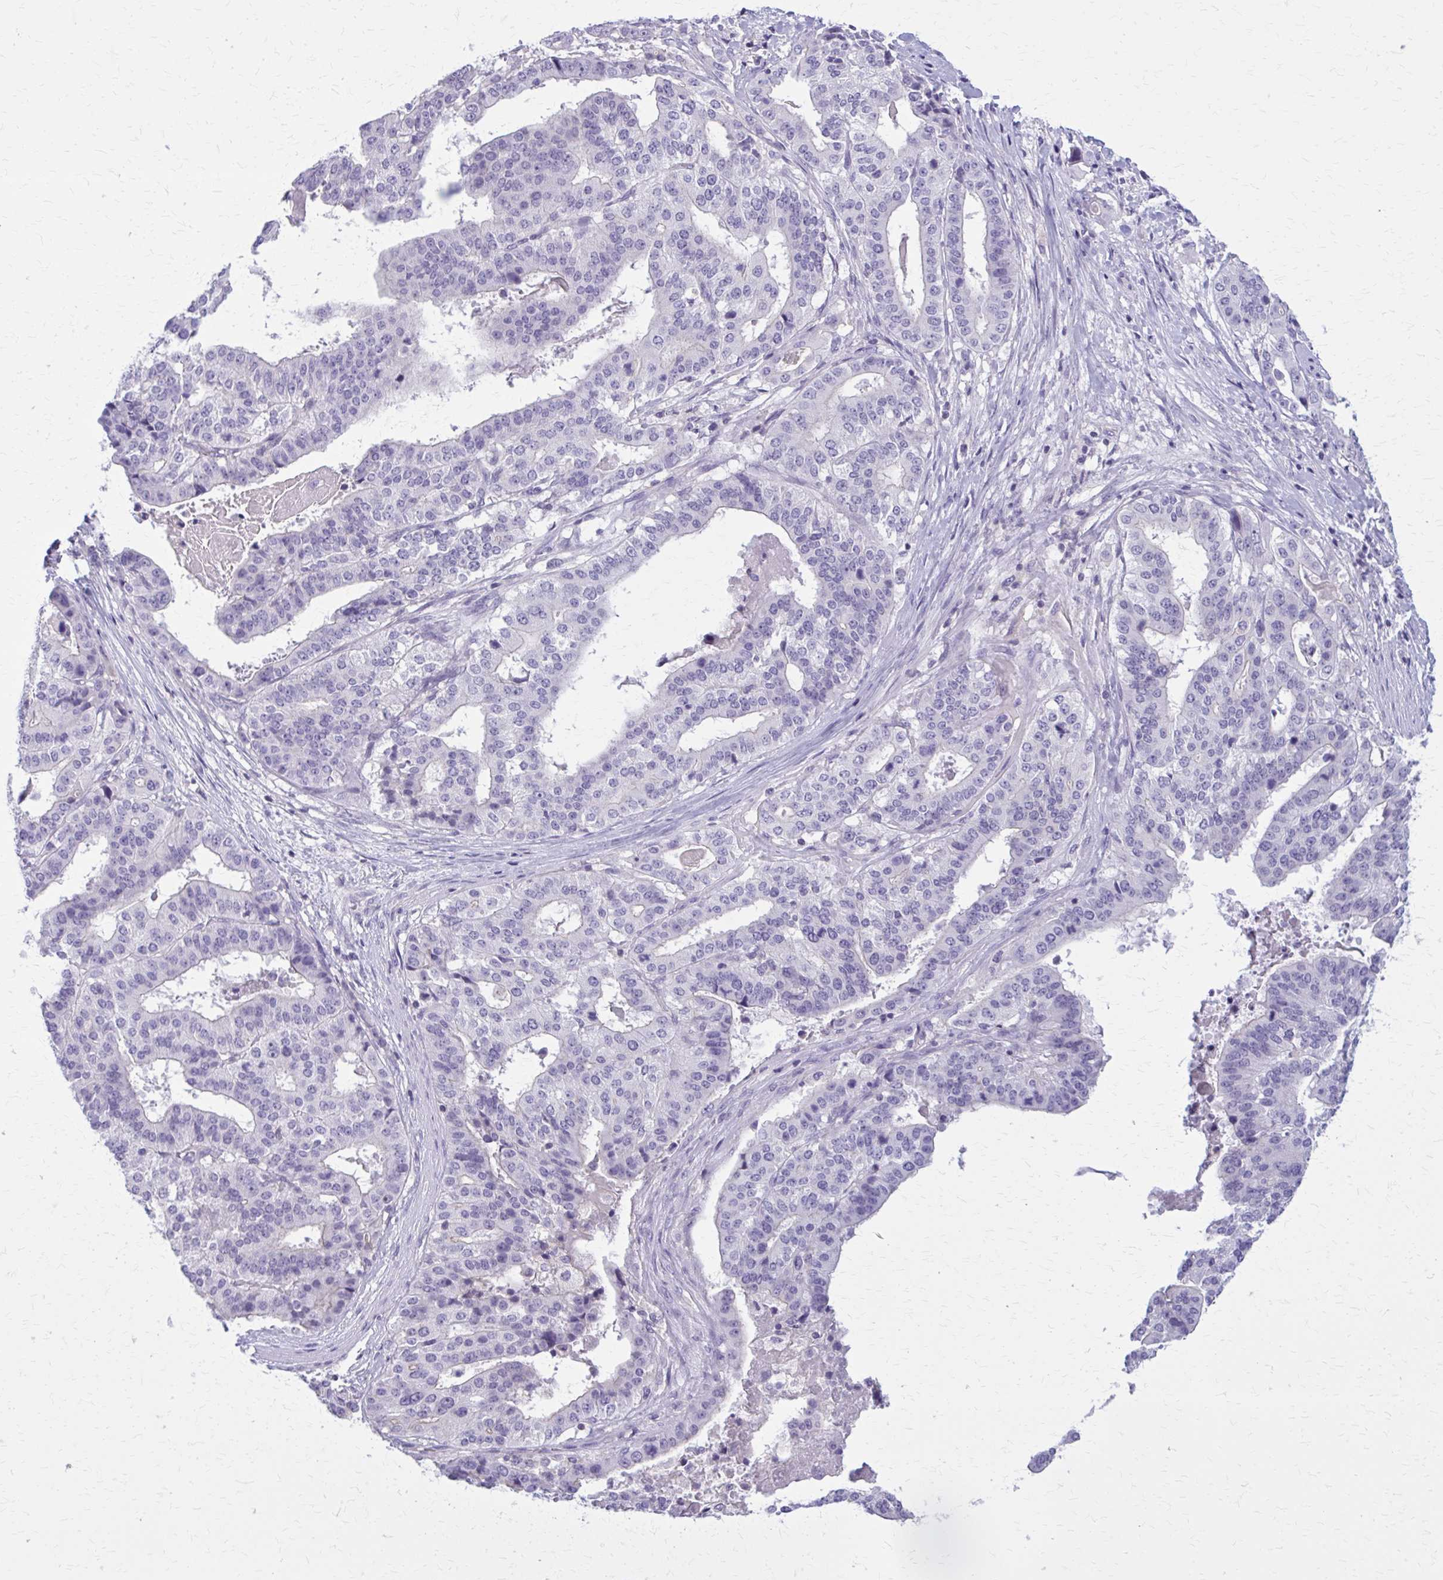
{"staining": {"intensity": "negative", "quantity": "none", "location": "none"}, "tissue": "stomach cancer", "cell_type": "Tumor cells", "image_type": "cancer", "snomed": [{"axis": "morphology", "description": "Adenocarcinoma, NOS"}, {"axis": "topography", "description": "Stomach"}], "caption": "Adenocarcinoma (stomach) was stained to show a protein in brown. There is no significant expression in tumor cells.", "gene": "OR4A47", "patient": {"sex": "male", "age": 48}}